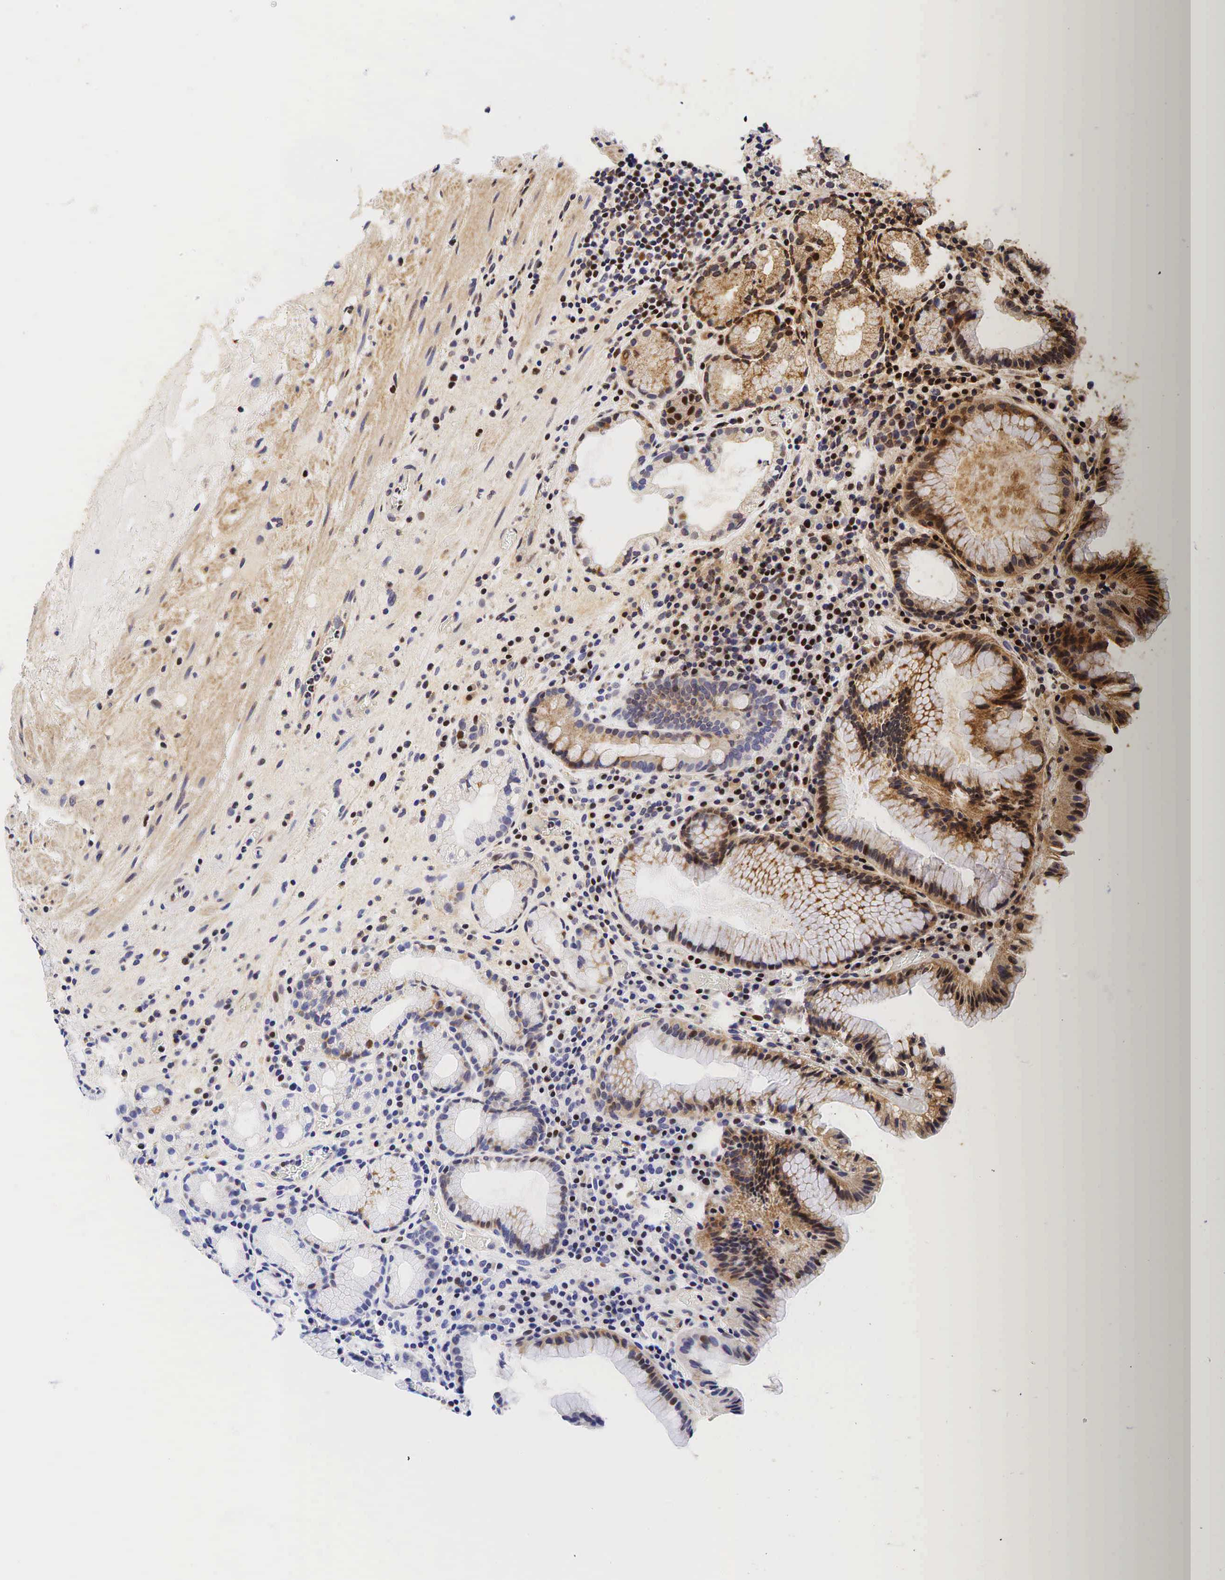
{"staining": {"intensity": "moderate", "quantity": "<25%", "location": "cytoplasmic/membranous,nuclear"}, "tissue": "stomach", "cell_type": "Glandular cells", "image_type": "normal", "snomed": [{"axis": "morphology", "description": "Normal tissue, NOS"}, {"axis": "topography", "description": "Stomach, lower"}, {"axis": "topography", "description": "Duodenum"}], "caption": "A brown stain labels moderate cytoplasmic/membranous,nuclear positivity of a protein in glandular cells of normal stomach. (Brightfield microscopy of DAB IHC at high magnification).", "gene": "CCND1", "patient": {"sex": "male", "age": 84}}